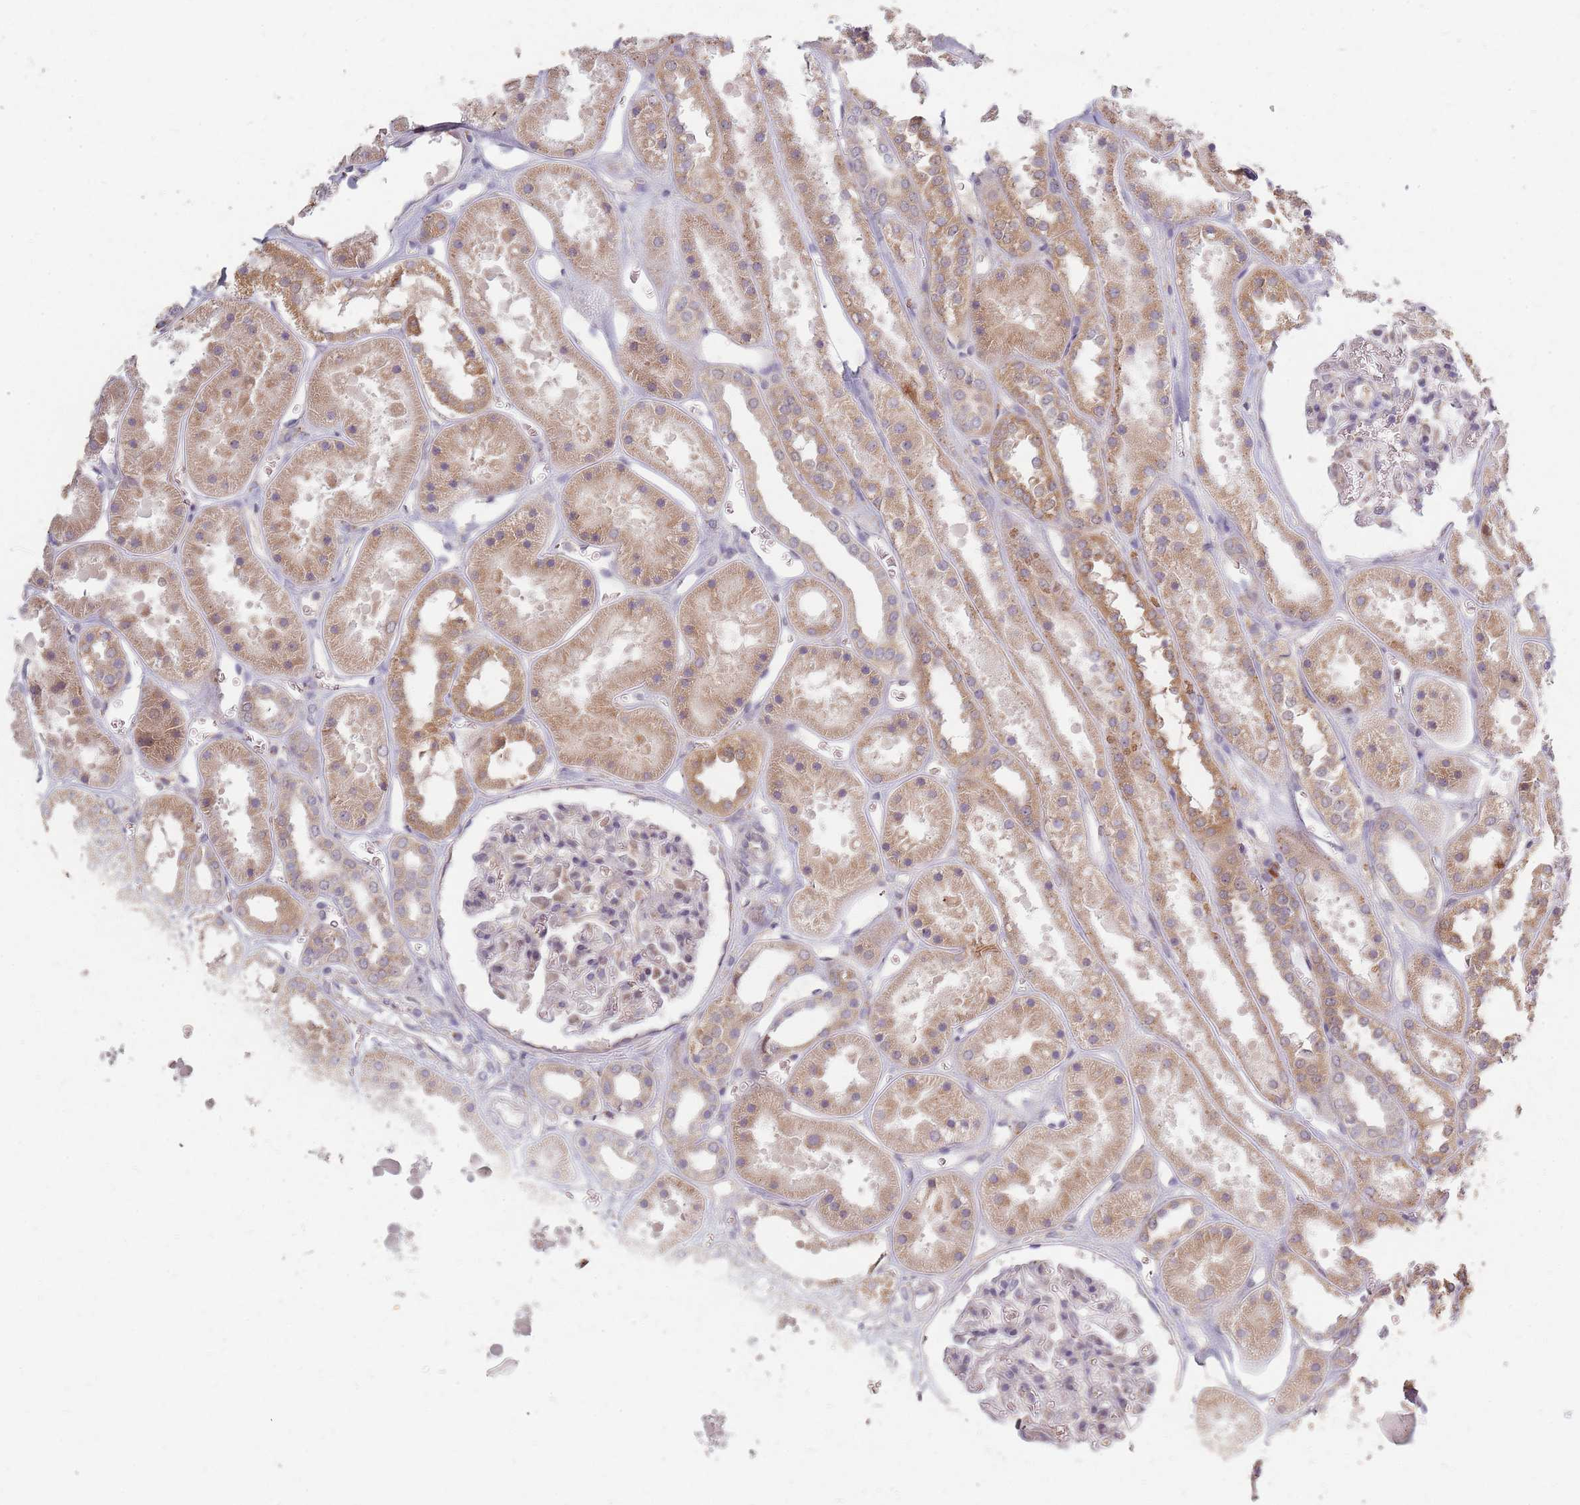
{"staining": {"intensity": "negative", "quantity": "none", "location": "none"}, "tissue": "kidney", "cell_type": "Cells in glomeruli", "image_type": "normal", "snomed": [{"axis": "morphology", "description": "Normal tissue, NOS"}, {"axis": "topography", "description": "Kidney"}], "caption": "Protein analysis of benign kidney demonstrates no significant staining in cells in glomeruli.", "gene": "SMIM14", "patient": {"sex": "female", "age": 41}}